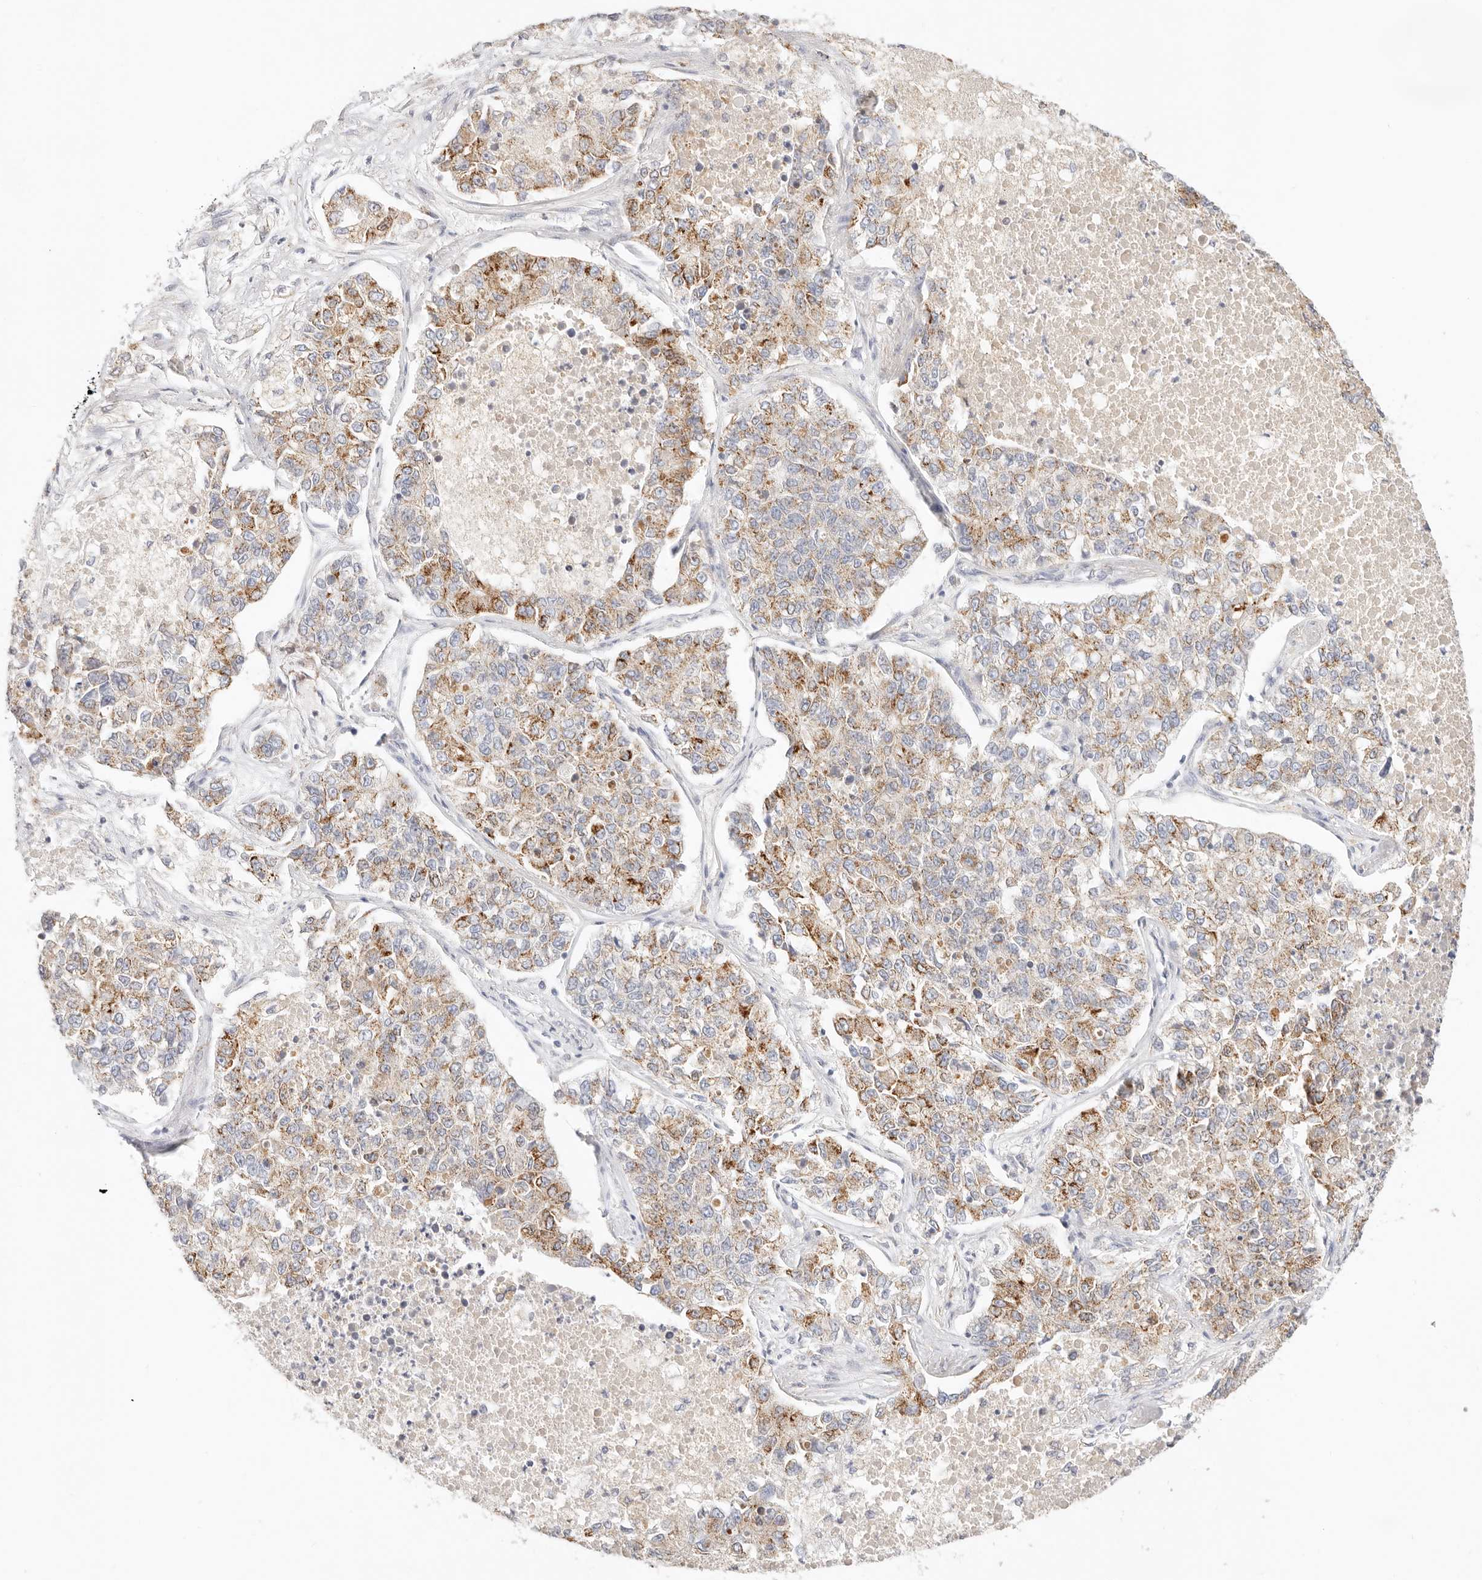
{"staining": {"intensity": "moderate", "quantity": "25%-75%", "location": "cytoplasmic/membranous"}, "tissue": "lung cancer", "cell_type": "Tumor cells", "image_type": "cancer", "snomed": [{"axis": "morphology", "description": "Adenocarcinoma, NOS"}, {"axis": "topography", "description": "Lung"}], "caption": "Immunohistochemical staining of lung cancer (adenocarcinoma) exhibits medium levels of moderate cytoplasmic/membranous expression in about 25%-75% of tumor cells. The staining was performed using DAB to visualize the protein expression in brown, while the nuclei were stained in blue with hematoxylin (Magnification: 20x).", "gene": "ACOX1", "patient": {"sex": "male", "age": 49}}